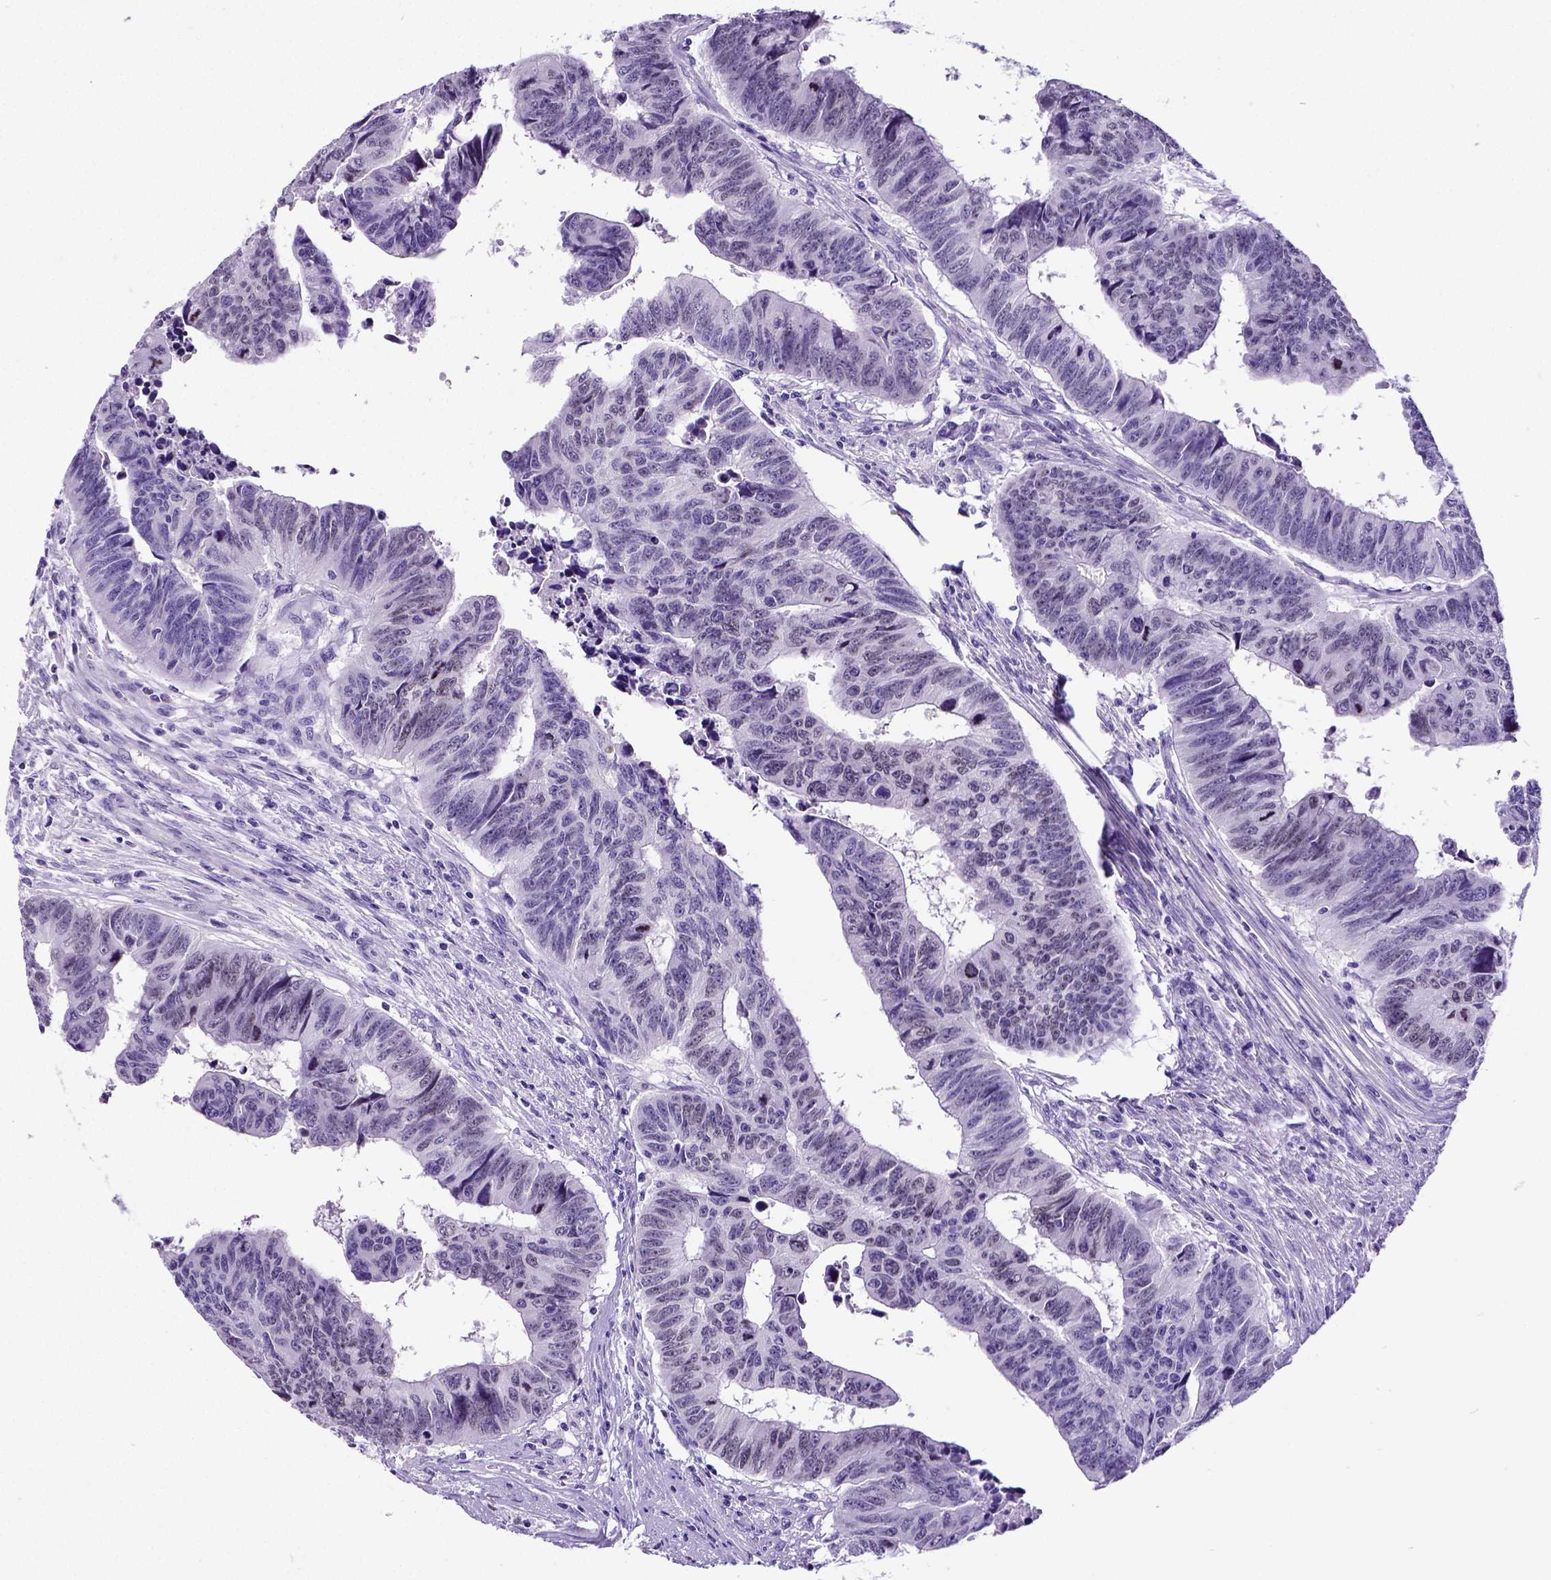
{"staining": {"intensity": "weak", "quantity": "25%-75%", "location": "nuclear"}, "tissue": "colorectal cancer", "cell_type": "Tumor cells", "image_type": "cancer", "snomed": [{"axis": "morphology", "description": "Adenocarcinoma, NOS"}, {"axis": "topography", "description": "Rectum"}], "caption": "IHC (DAB (3,3'-diaminobenzidine)) staining of human colorectal adenocarcinoma demonstrates weak nuclear protein positivity in approximately 25%-75% of tumor cells.", "gene": "SATB2", "patient": {"sex": "female", "age": 85}}